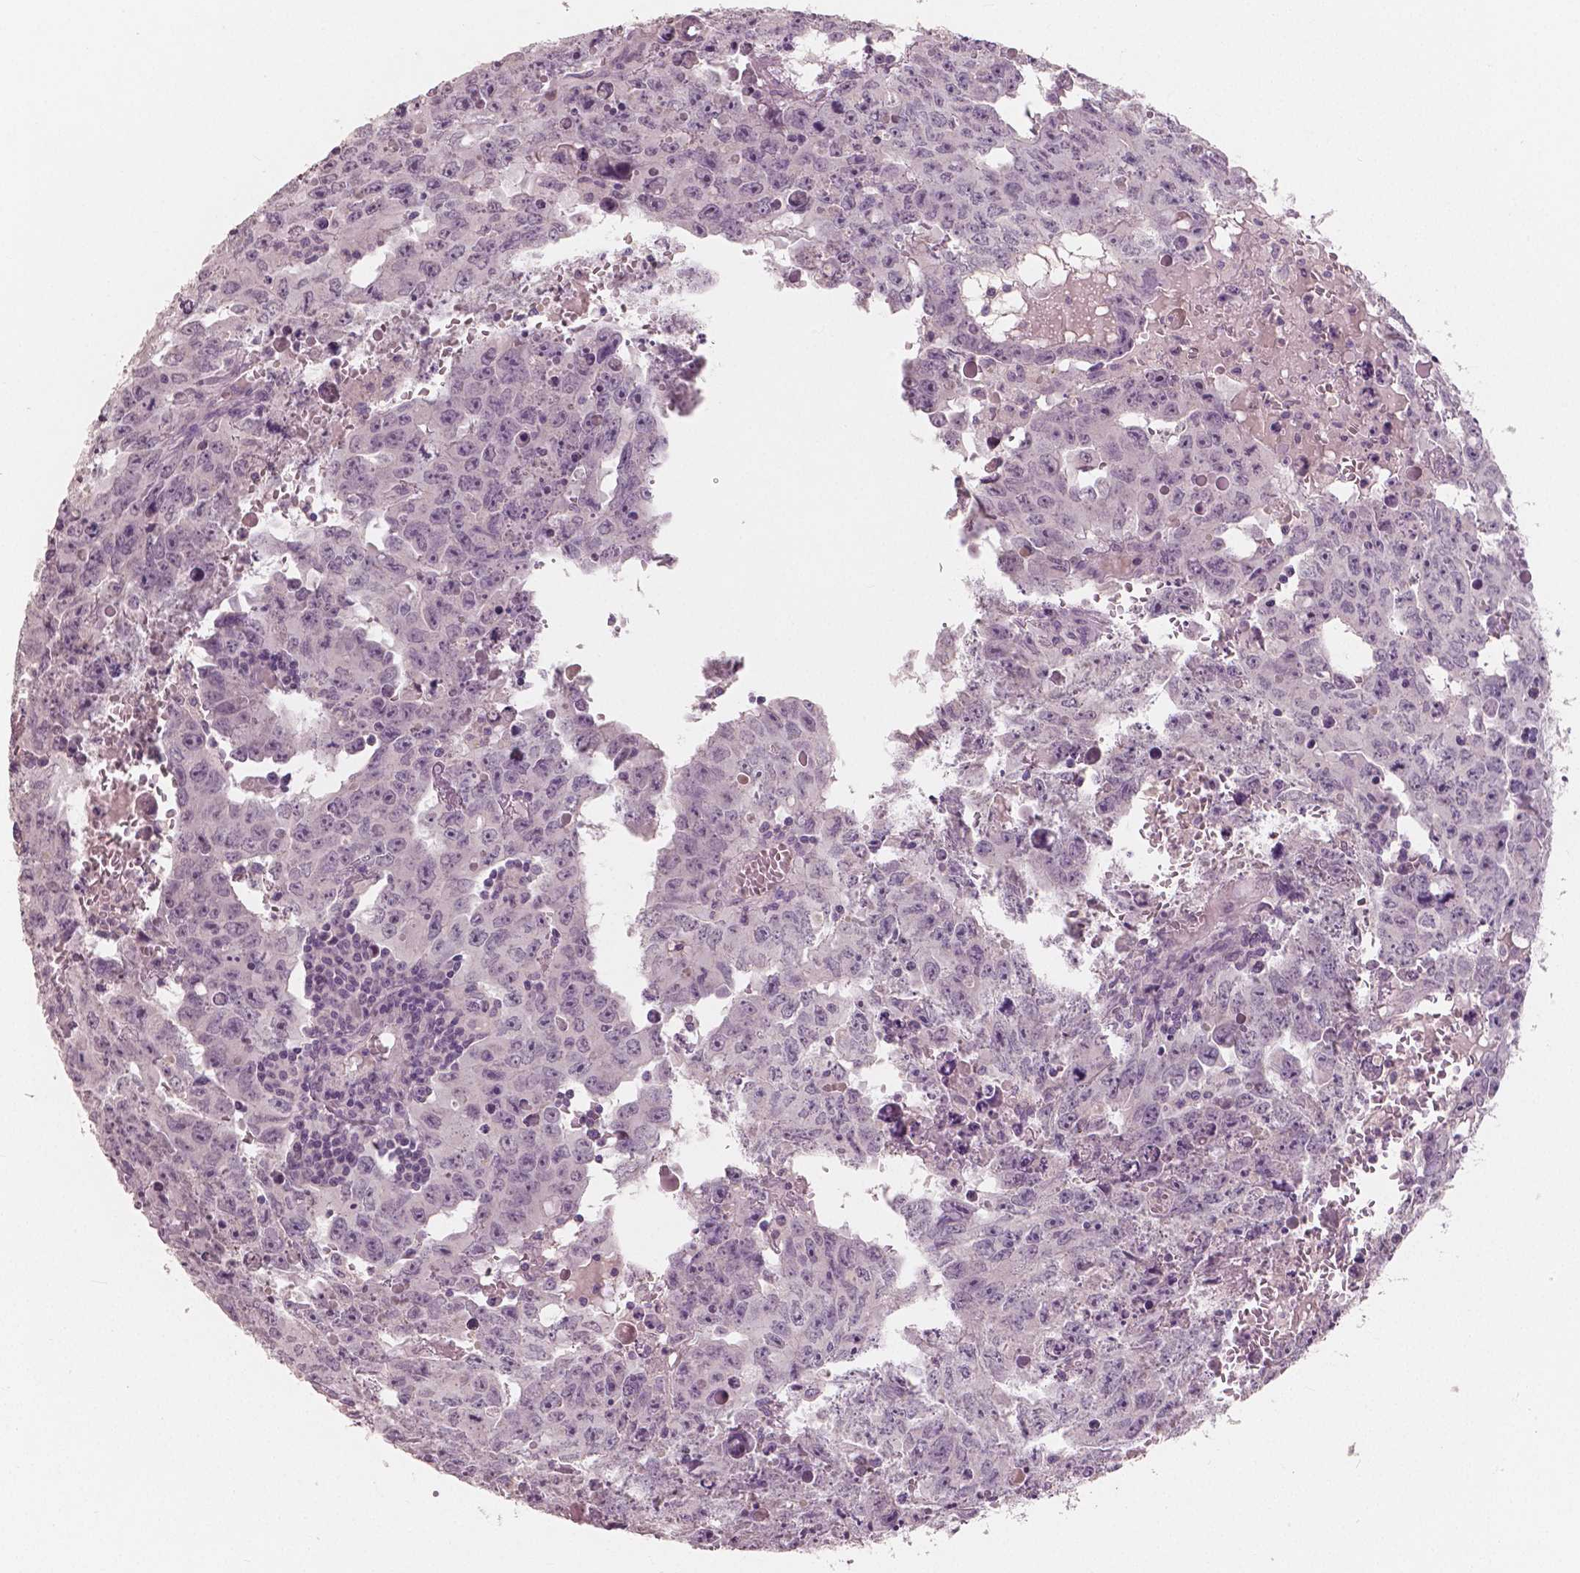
{"staining": {"intensity": "negative", "quantity": "none", "location": "none"}, "tissue": "testis cancer", "cell_type": "Tumor cells", "image_type": "cancer", "snomed": [{"axis": "morphology", "description": "Carcinoma, Embryonal, NOS"}, {"axis": "topography", "description": "Testis"}], "caption": "High magnification brightfield microscopy of embryonal carcinoma (testis) stained with DAB (brown) and counterstained with hematoxylin (blue): tumor cells show no significant staining. The staining is performed using DAB brown chromogen with nuclei counter-stained in using hematoxylin.", "gene": "RNASE7", "patient": {"sex": "male", "age": 22}}